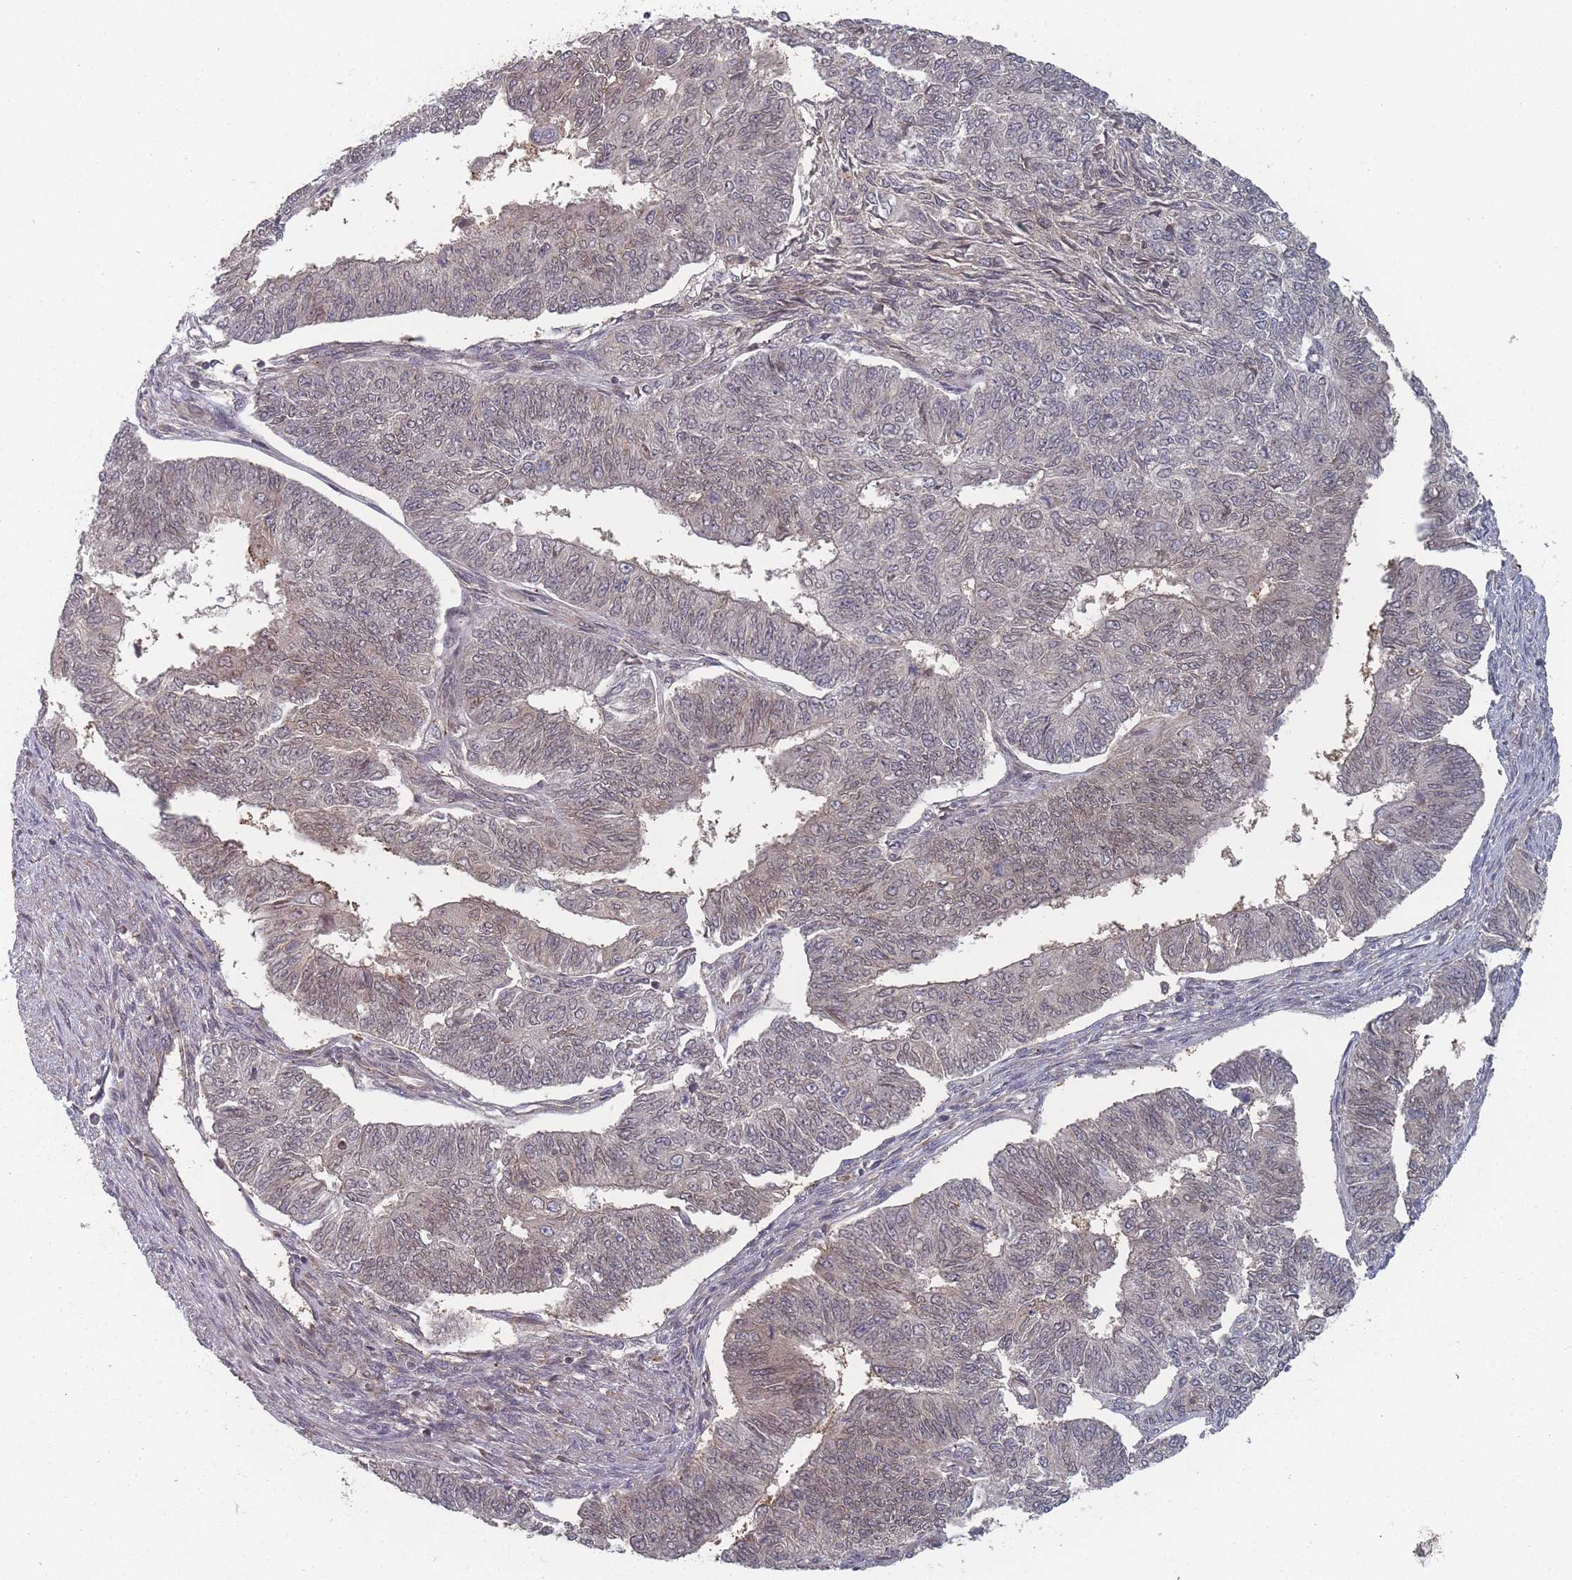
{"staining": {"intensity": "negative", "quantity": "none", "location": "none"}, "tissue": "endometrial cancer", "cell_type": "Tumor cells", "image_type": "cancer", "snomed": [{"axis": "morphology", "description": "Adenocarcinoma, NOS"}, {"axis": "topography", "description": "Endometrium"}], "caption": "Endometrial cancer stained for a protein using immunohistochemistry displays no staining tumor cells.", "gene": "TBC1D25", "patient": {"sex": "female", "age": 32}}